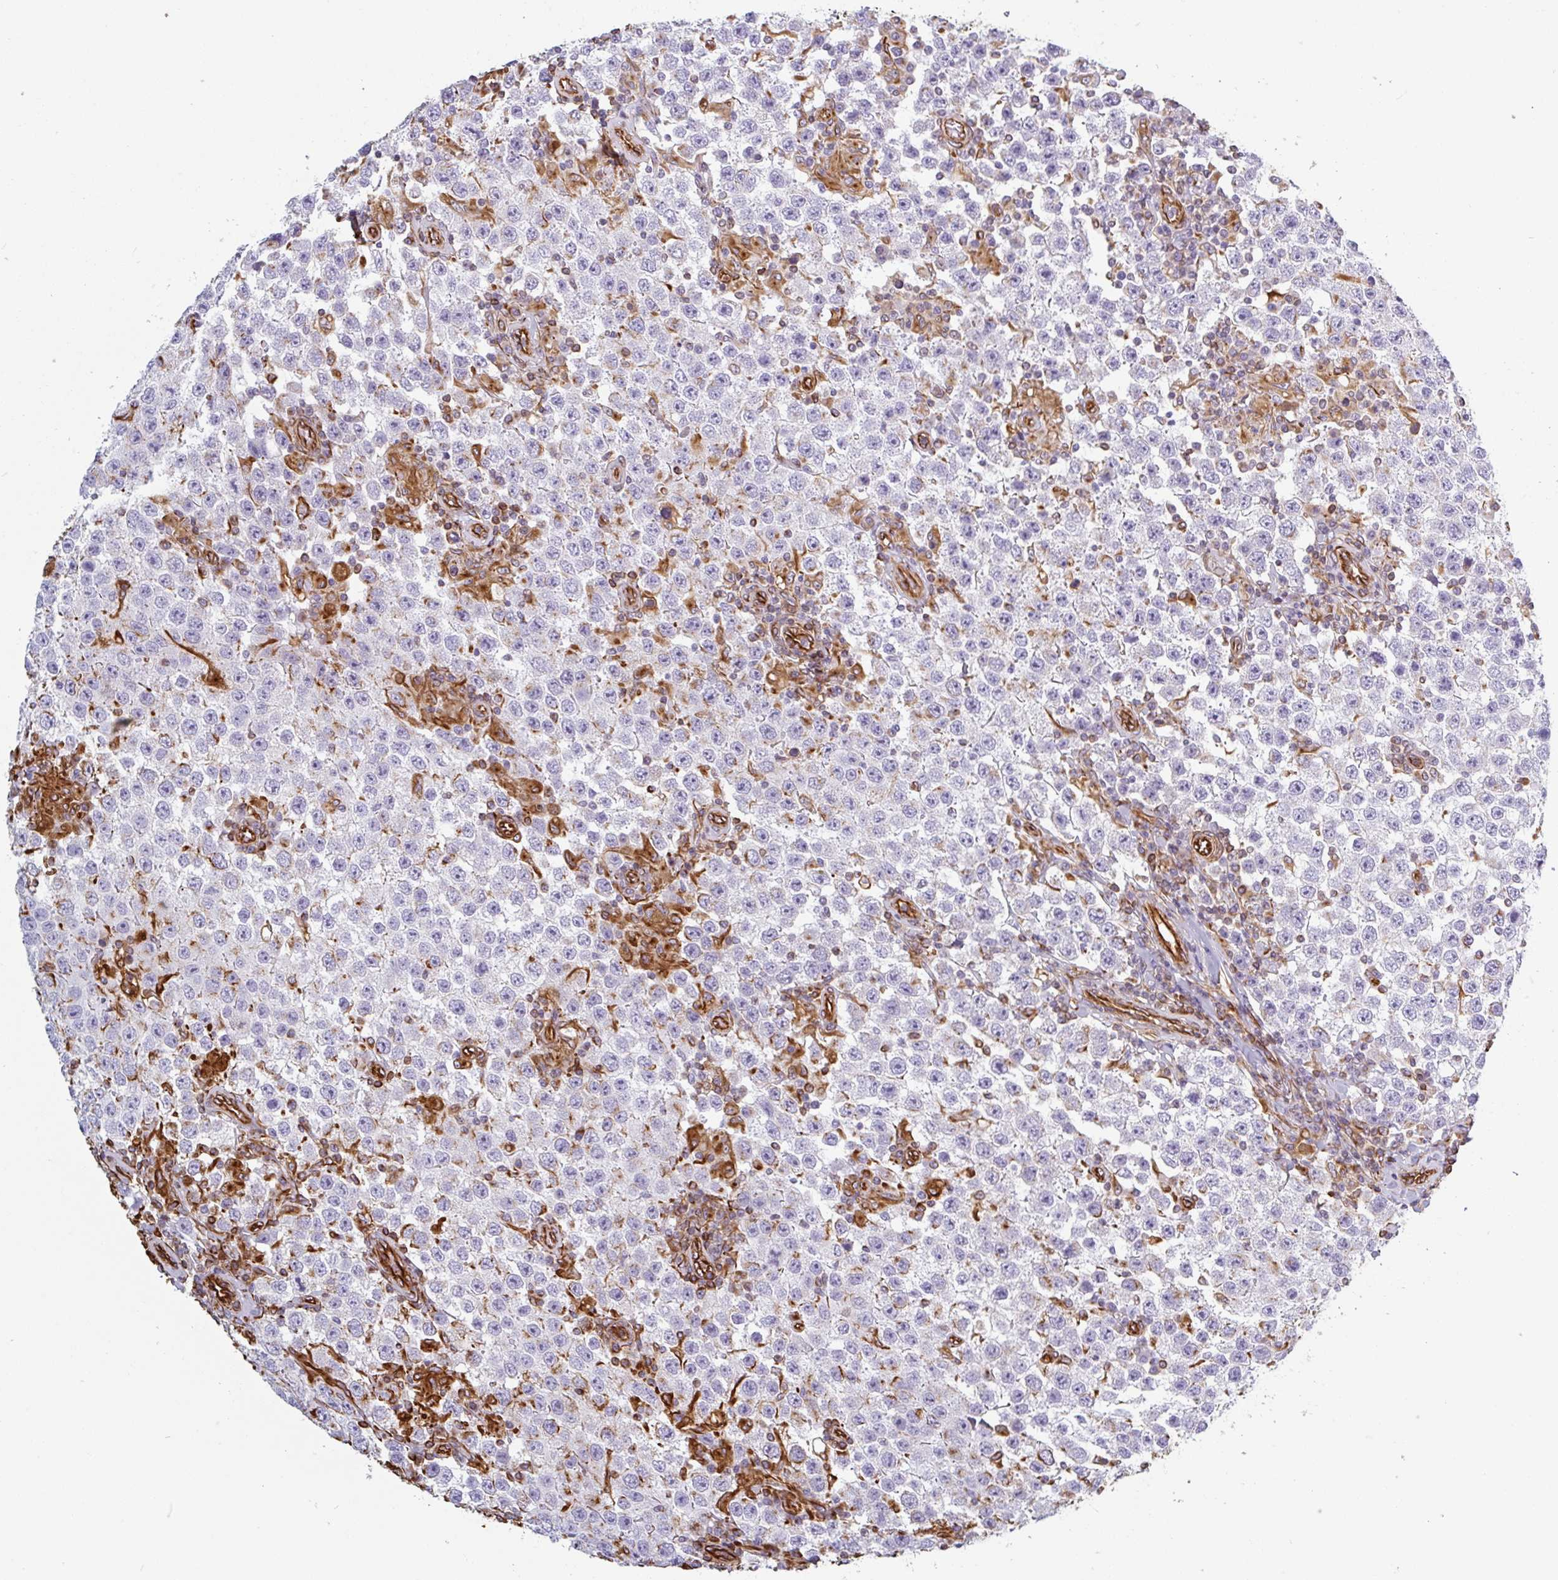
{"staining": {"intensity": "negative", "quantity": "none", "location": "none"}, "tissue": "testis cancer", "cell_type": "Tumor cells", "image_type": "cancer", "snomed": [{"axis": "morphology", "description": "Normal tissue, NOS"}, {"axis": "morphology", "description": "Urothelial carcinoma, High grade"}, {"axis": "morphology", "description": "Seminoma, NOS"}, {"axis": "morphology", "description": "Carcinoma, Embryonal, NOS"}, {"axis": "topography", "description": "Urinary bladder"}, {"axis": "topography", "description": "Testis"}], "caption": "A high-resolution photomicrograph shows IHC staining of embryonal carcinoma (testis), which exhibits no significant staining in tumor cells.", "gene": "PPFIA1", "patient": {"sex": "male", "age": 41}}